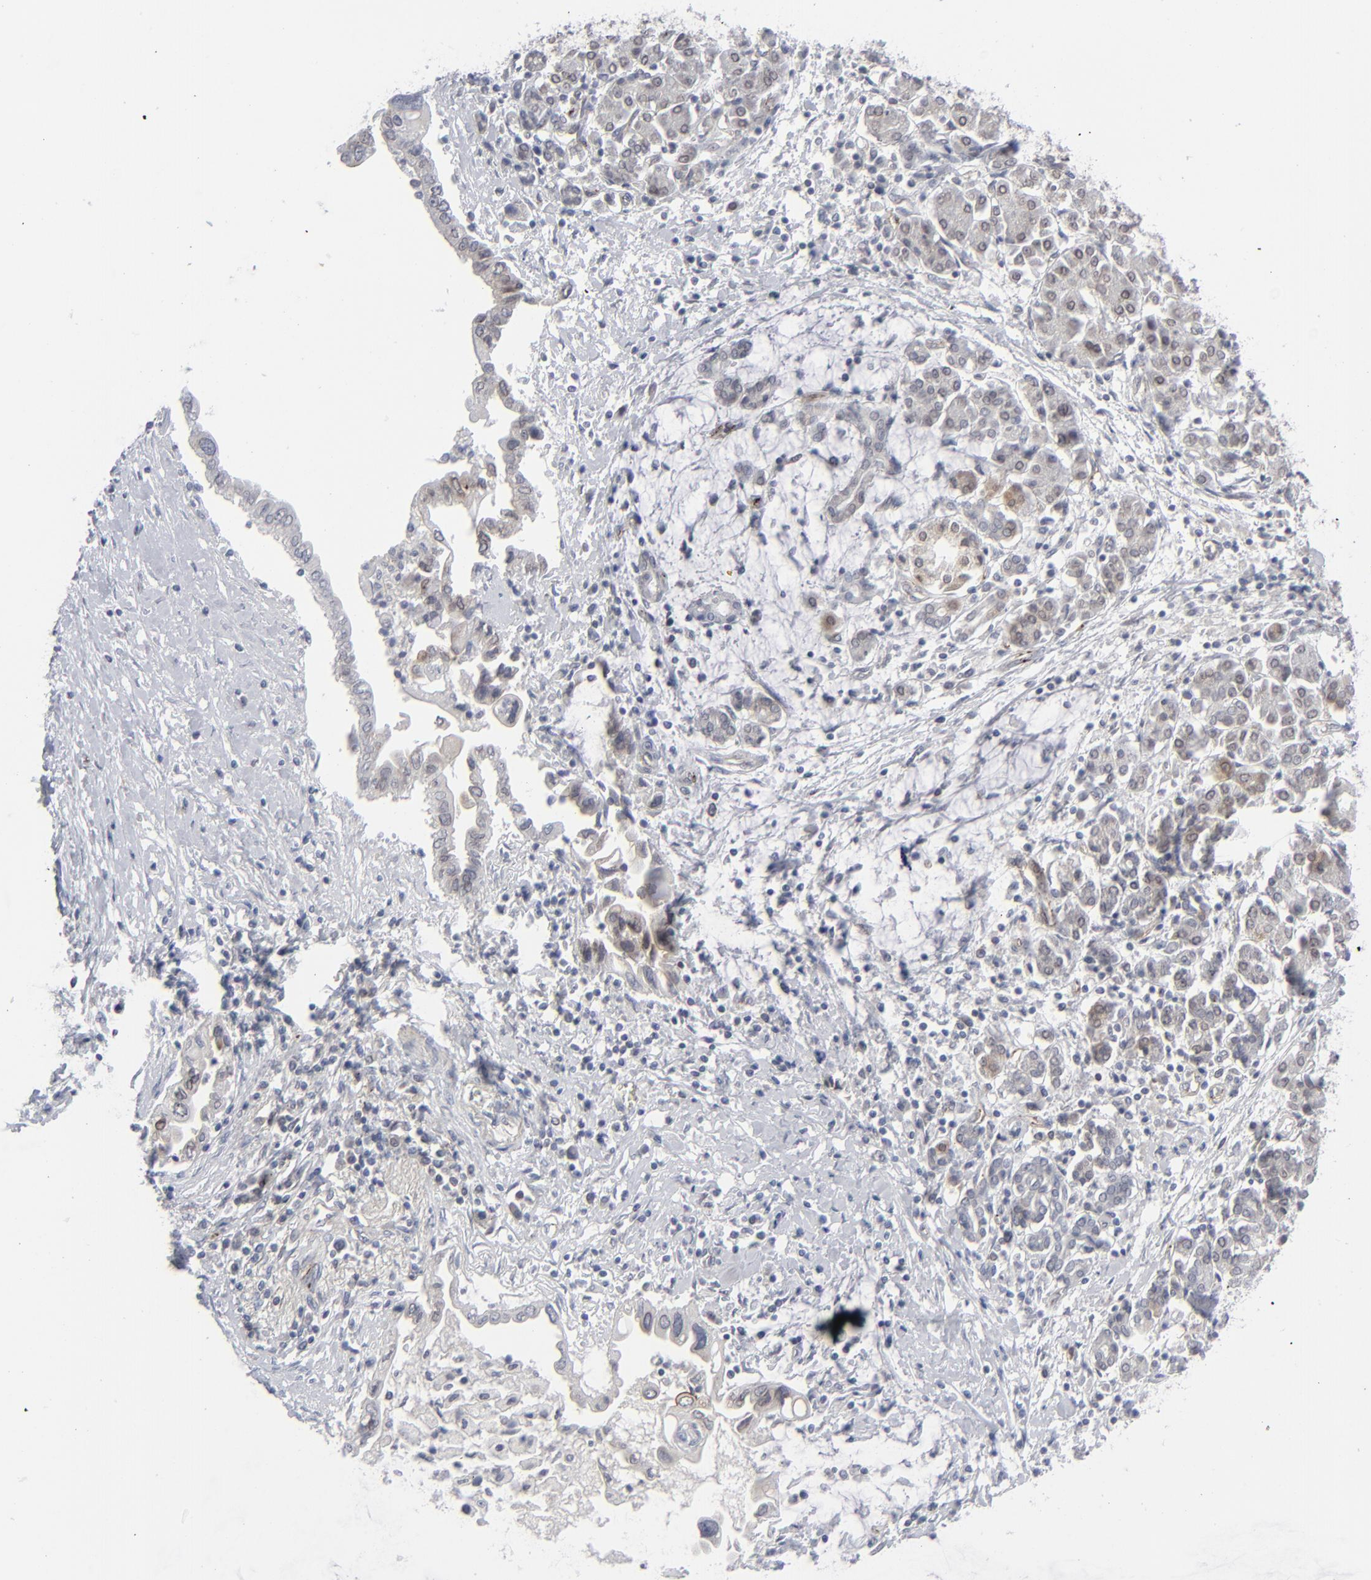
{"staining": {"intensity": "weak", "quantity": "25%-75%", "location": "cytoplasmic/membranous"}, "tissue": "pancreatic cancer", "cell_type": "Tumor cells", "image_type": "cancer", "snomed": [{"axis": "morphology", "description": "Adenocarcinoma, NOS"}, {"axis": "topography", "description": "Pancreas"}], "caption": "Immunohistochemistry photomicrograph of human adenocarcinoma (pancreatic) stained for a protein (brown), which exhibits low levels of weak cytoplasmic/membranous expression in about 25%-75% of tumor cells.", "gene": "NUP88", "patient": {"sex": "female", "age": 57}}